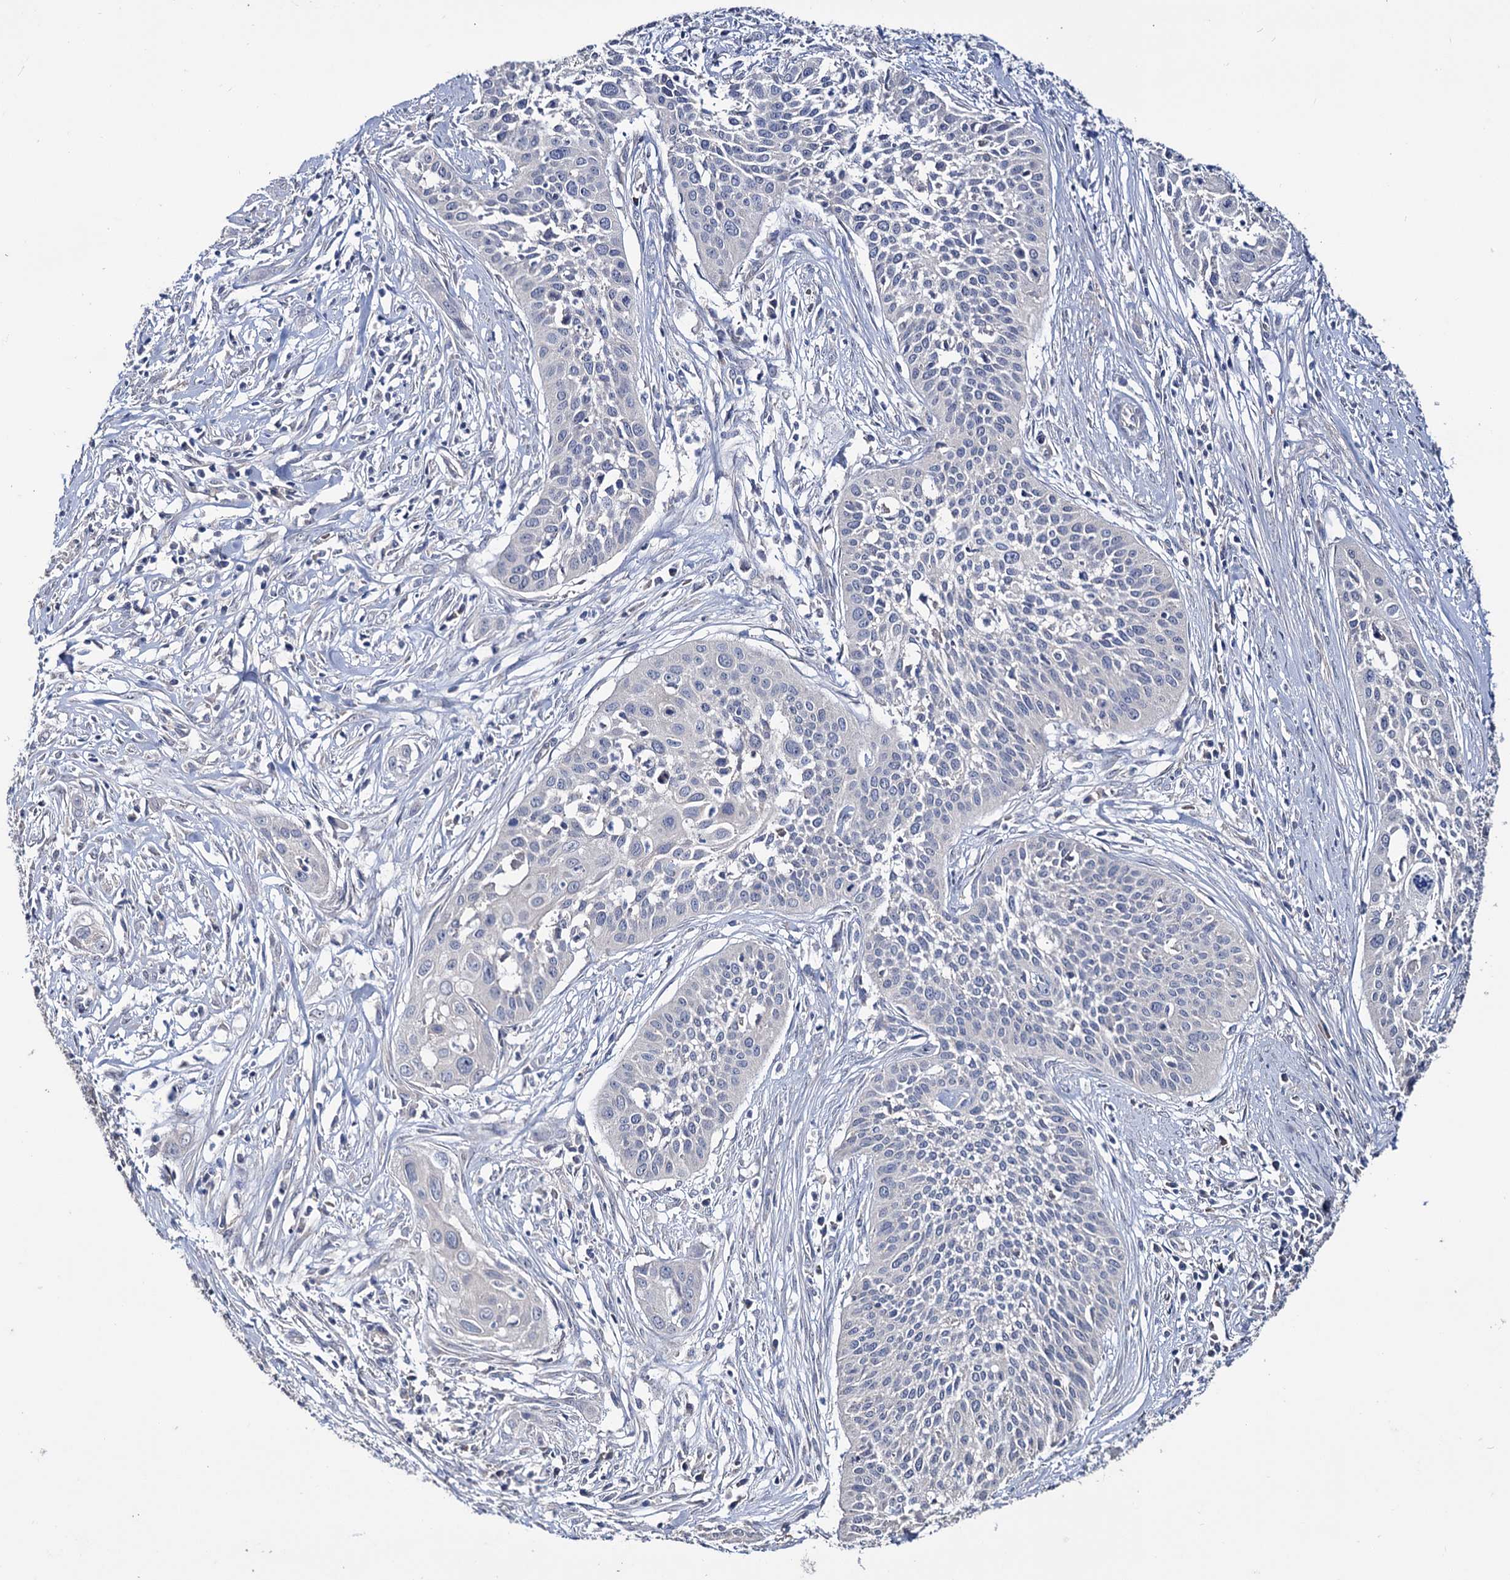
{"staining": {"intensity": "negative", "quantity": "none", "location": "none"}, "tissue": "cervical cancer", "cell_type": "Tumor cells", "image_type": "cancer", "snomed": [{"axis": "morphology", "description": "Squamous cell carcinoma, NOS"}, {"axis": "topography", "description": "Cervix"}], "caption": "A micrograph of human cervical squamous cell carcinoma is negative for staining in tumor cells. (DAB (3,3'-diaminobenzidine) immunohistochemistry visualized using brightfield microscopy, high magnification).", "gene": "EPB41L5", "patient": {"sex": "female", "age": 34}}